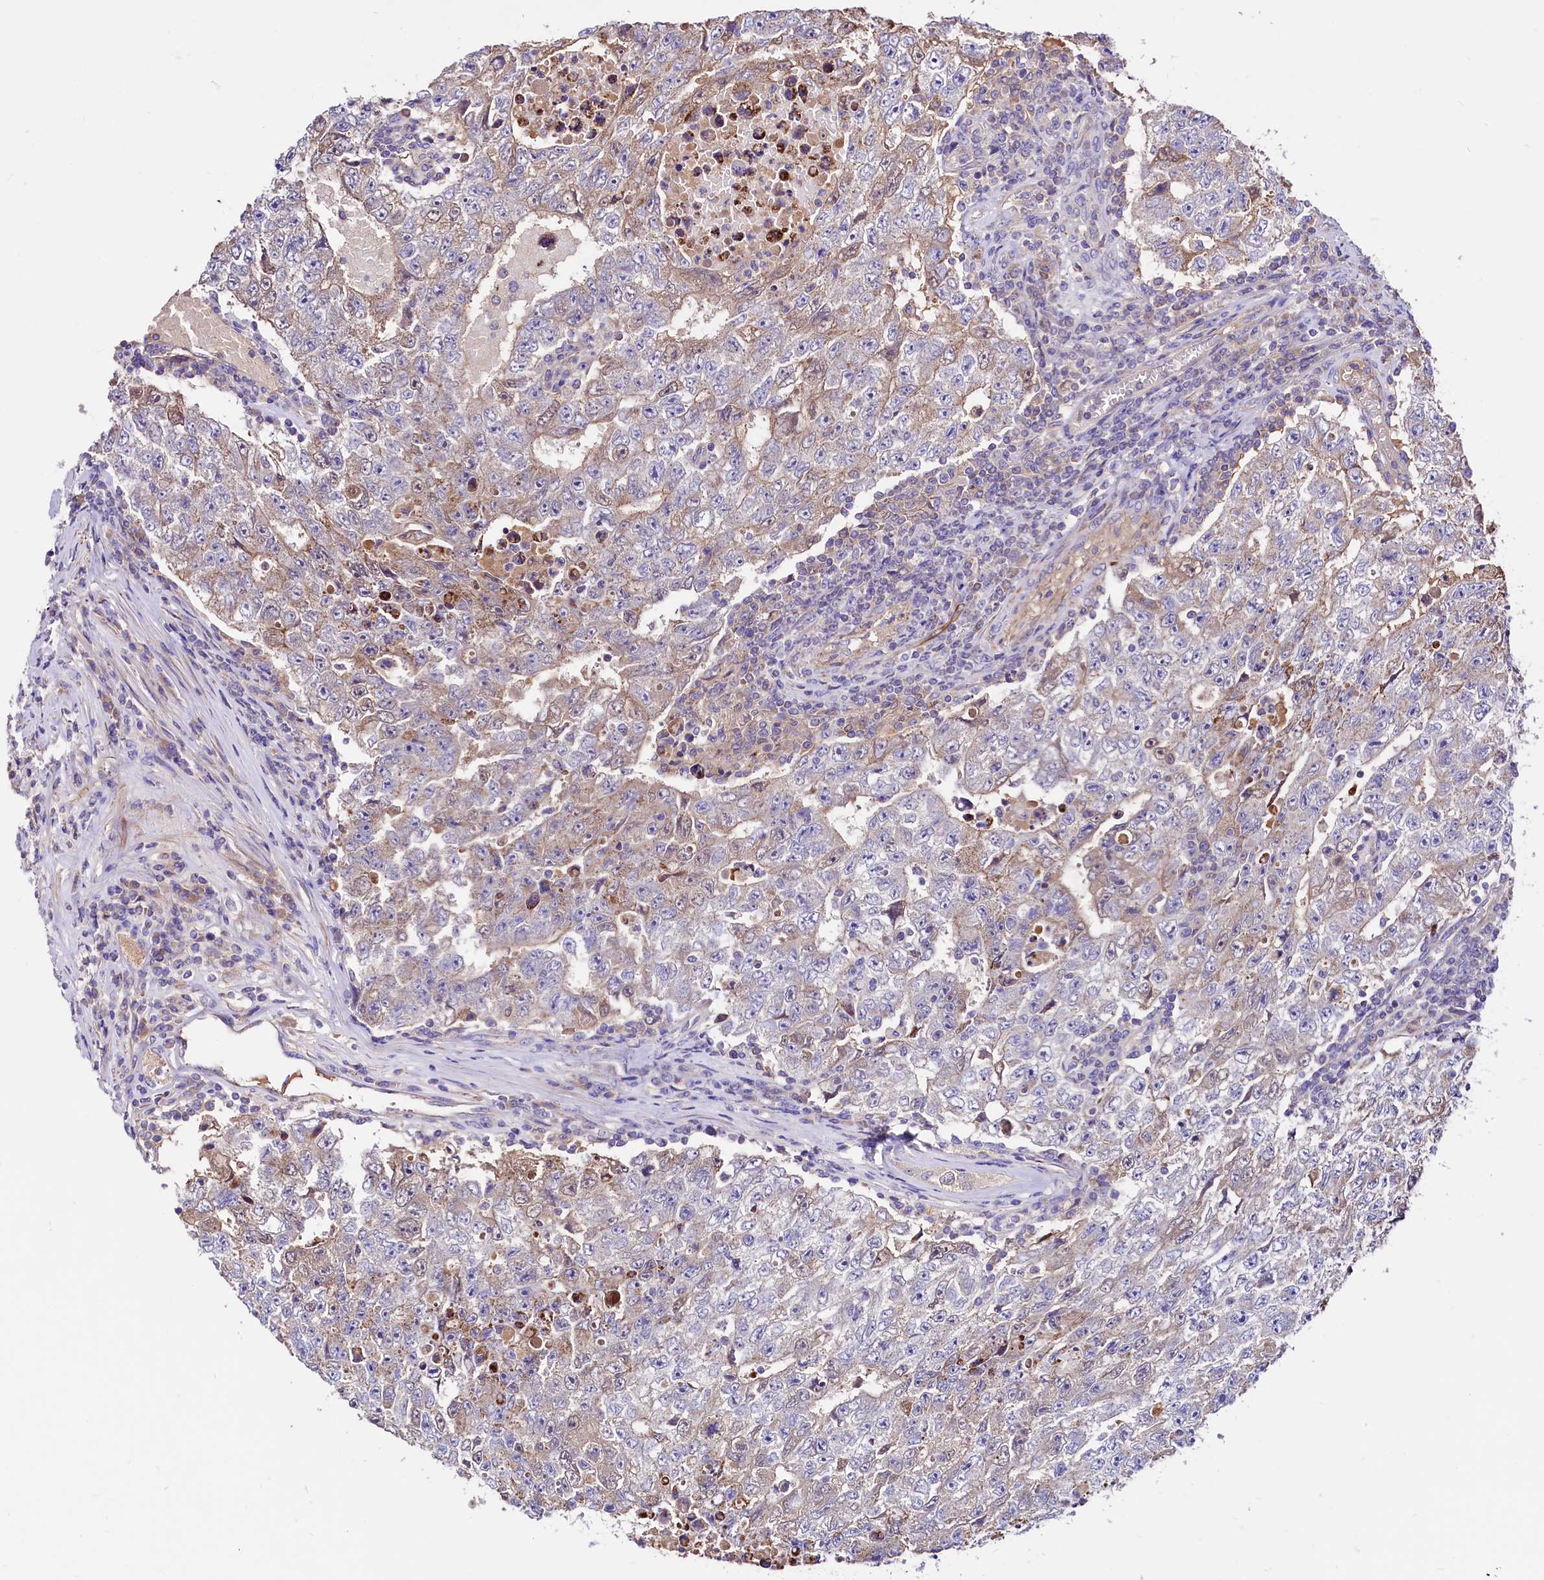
{"staining": {"intensity": "moderate", "quantity": "25%-75%", "location": "cytoplasmic/membranous"}, "tissue": "testis cancer", "cell_type": "Tumor cells", "image_type": "cancer", "snomed": [{"axis": "morphology", "description": "Carcinoma, Embryonal, NOS"}, {"axis": "topography", "description": "Testis"}], "caption": "Moderate cytoplasmic/membranous positivity is seen in approximately 25%-75% of tumor cells in testis embryonal carcinoma.", "gene": "CIAO3", "patient": {"sex": "male", "age": 17}}